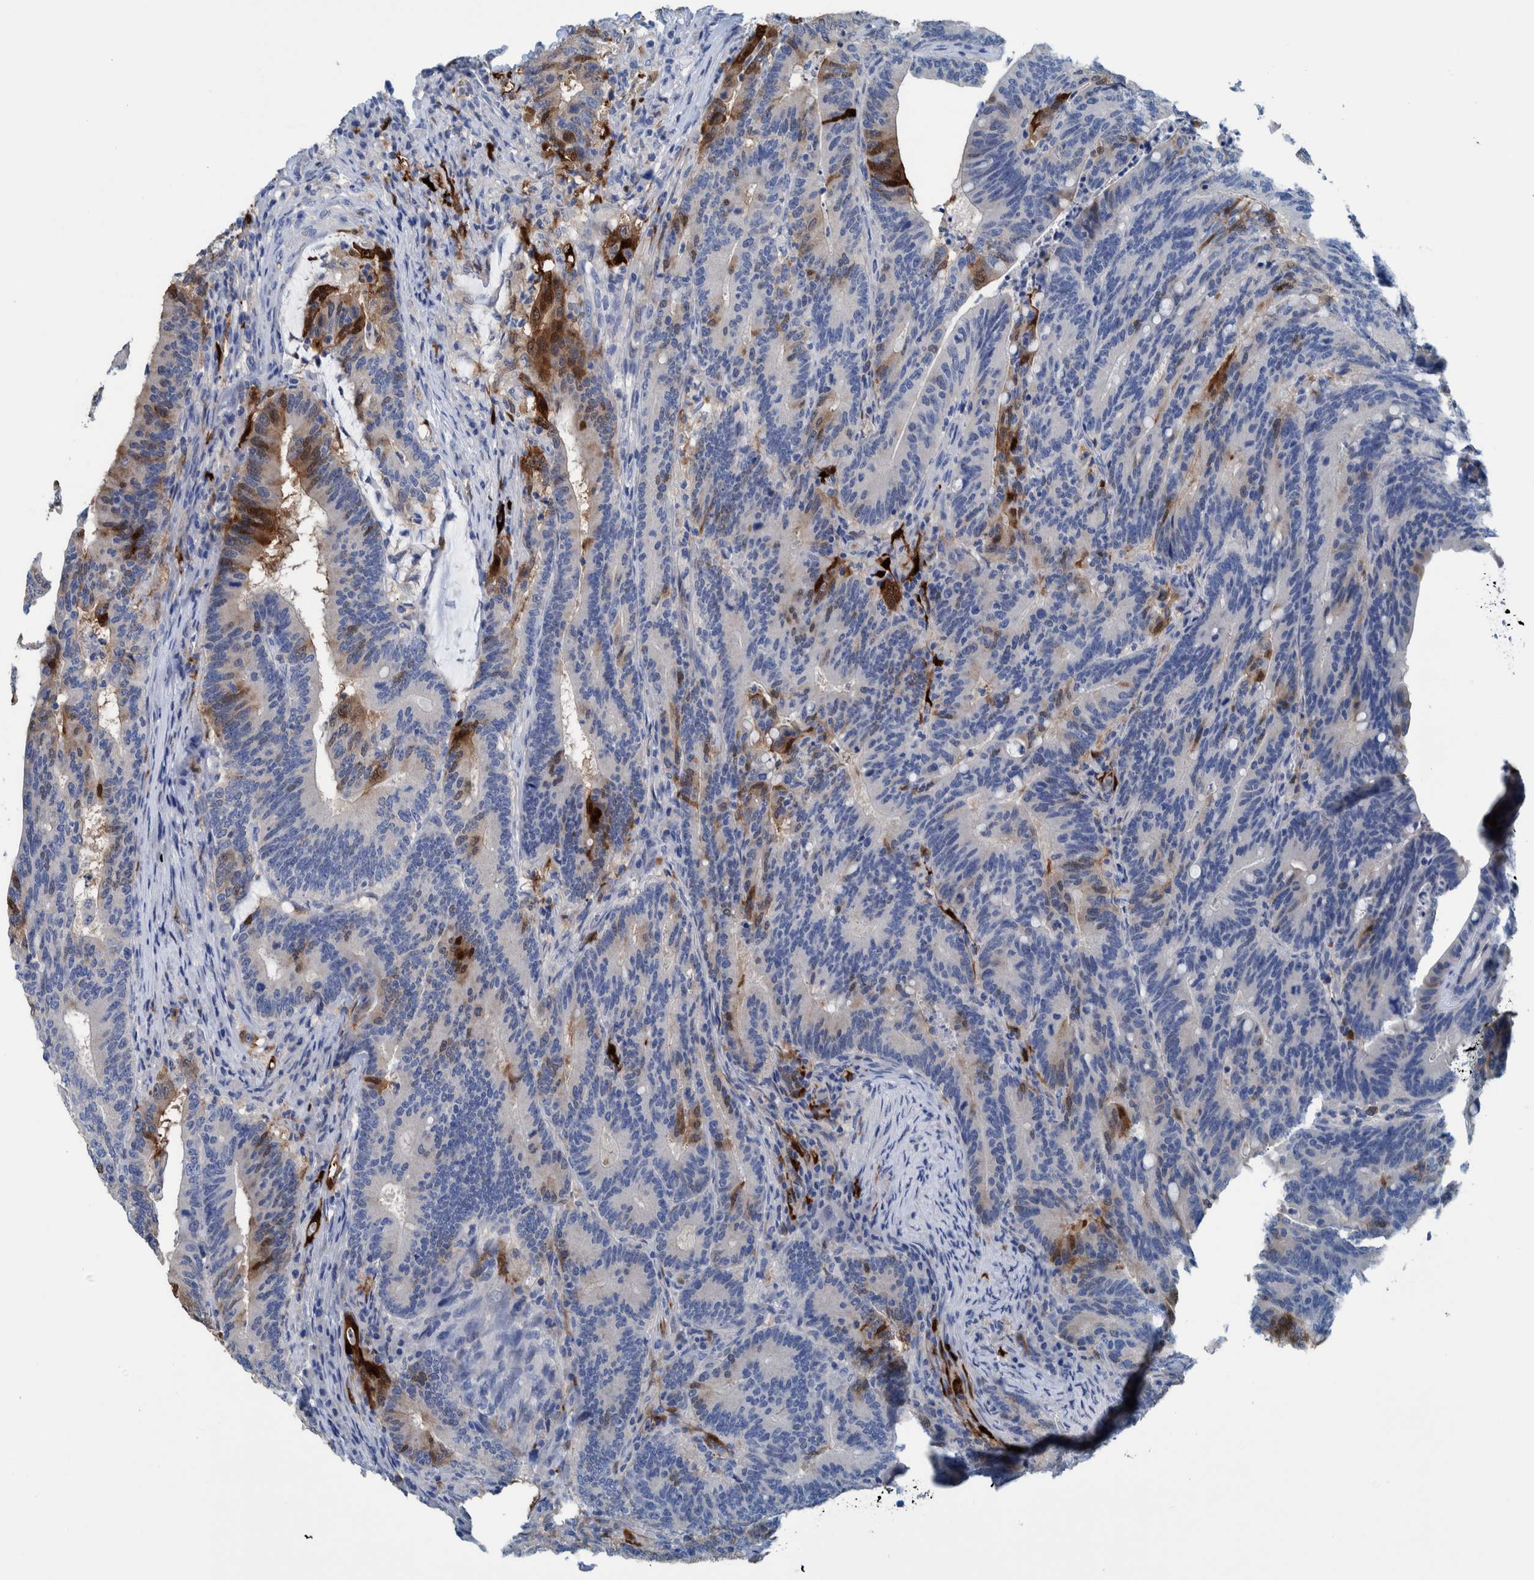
{"staining": {"intensity": "strong", "quantity": "<25%", "location": "cytoplasmic/membranous,nuclear"}, "tissue": "colorectal cancer", "cell_type": "Tumor cells", "image_type": "cancer", "snomed": [{"axis": "morphology", "description": "Adenocarcinoma, NOS"}, {"axis": "topography", "description": "Colon"}], "caption": "Immunohistochemistry micrograph of adenocarcinoma (colorectal) stained for a protein (brown), which exhibits medium levels of strong cytoplasmic/membranous and nuclear staining in approximately <25% of tumor cells.", "gene": "IDO1", "patient": {"sex": "female", "age": 66}}